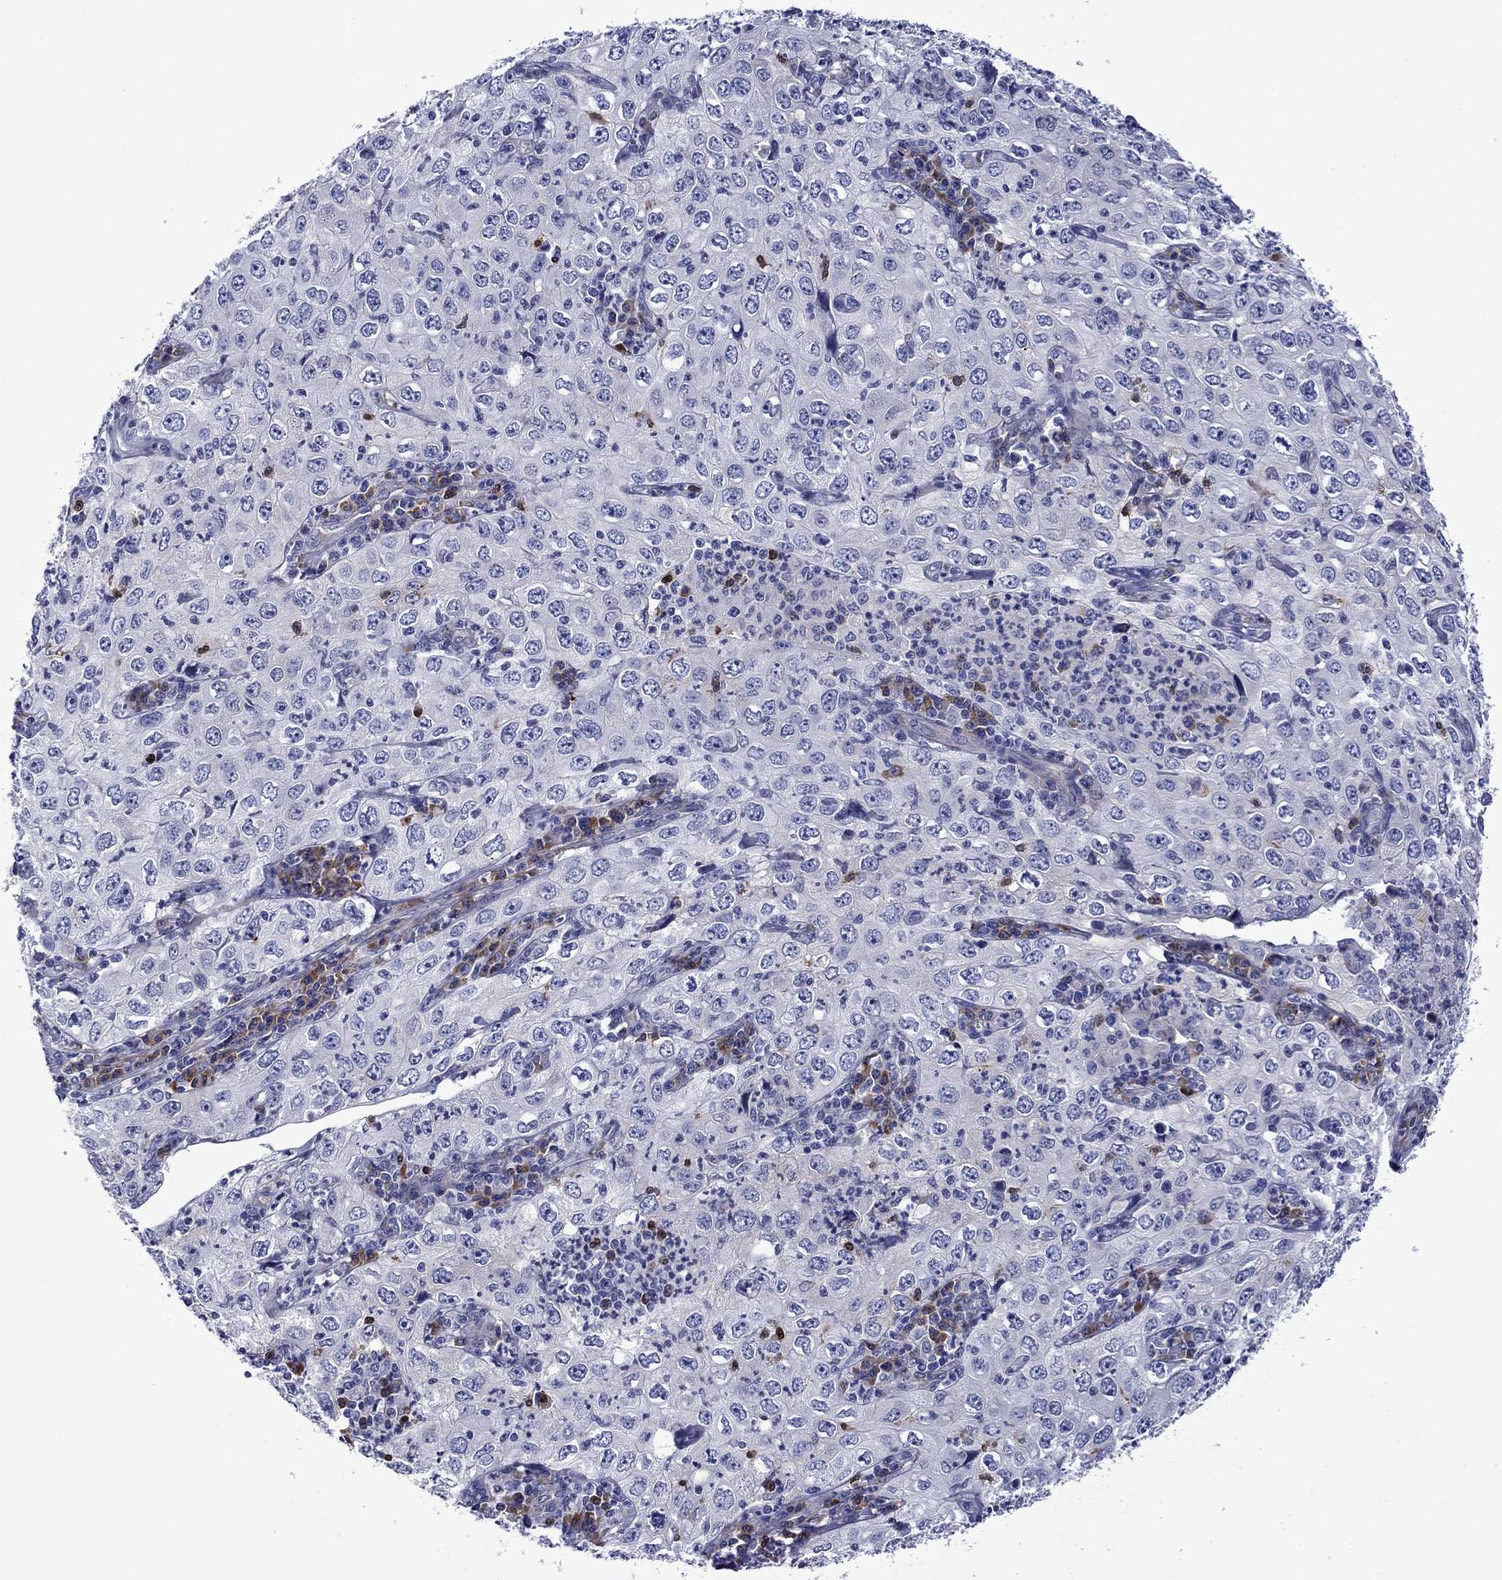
{"staining": {"intensity": "negative", "quantity": "none", "location": "none"}, "tissue": "cervical cancer", "cell_type": "Tumor cells", "image_type": "cancer", "snomed": [{"axis": "morphology", "description": "Squamous cell carcinoma, NOS"}, {"axis": "topography", "description": "Cervix"}], "caption": "DAB immunohistochemical staining of squamous cell carcinoma (cervical) reveals no significant staining in tumor cells.", "gene": "HSPG2", "patient": {"sex": "female", "age": 24}}